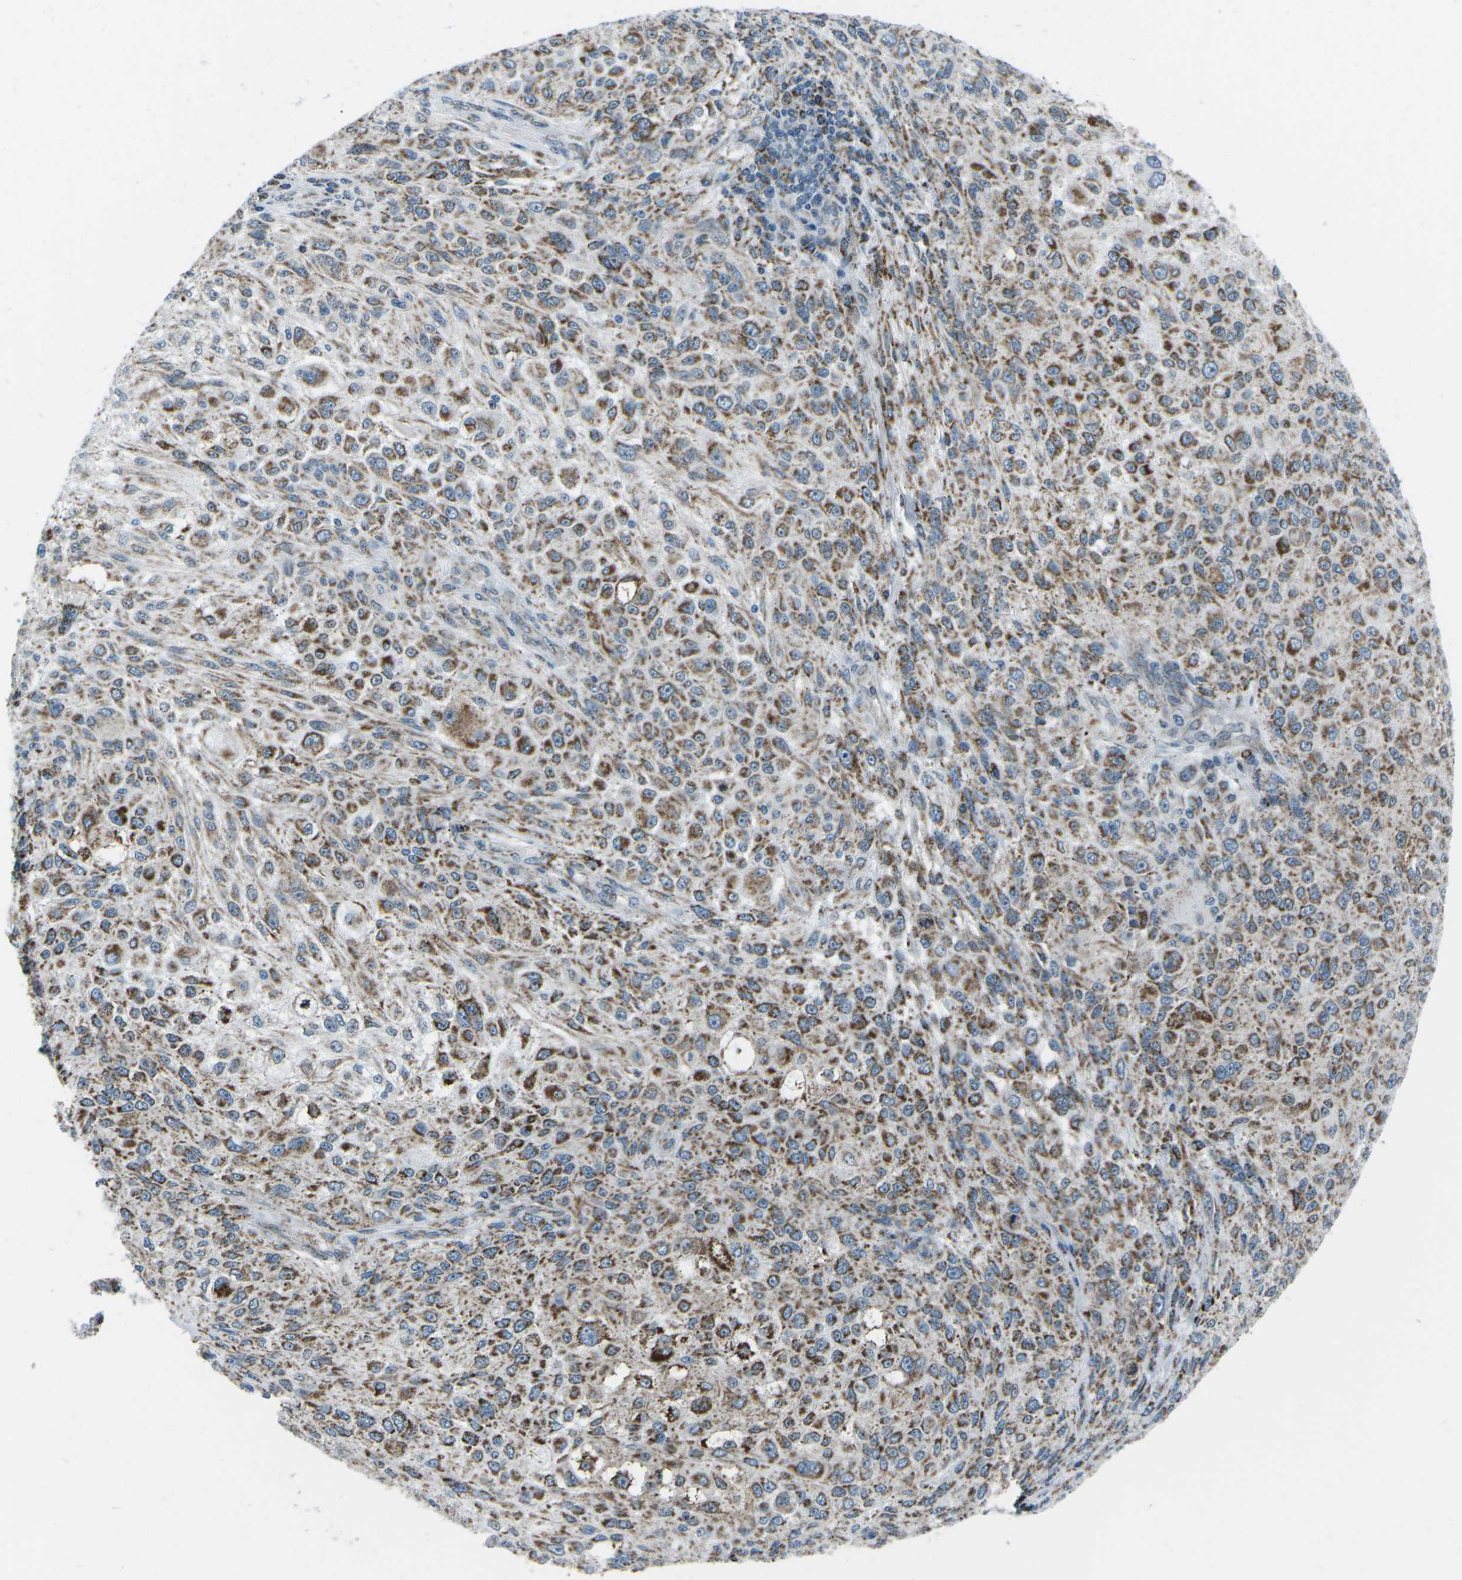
{"staining": {"intensity": "moderate", "quantity": ">75%", "location": "cytoplasmic/membranous"}, "tissue": "melanoma", "cell_type": "Tumor cells", "image_type": "cancer", "snomed": [{"axis": "morphology", "description": "Necrosis, NOS"}, {"axis": "morphology", "description": "Malignant melanoma, NOS"}, {"axis": "topography", "description": "Skin"}], "caption": "This image reveals melanoma stained with immunohistochemistry to label a protein in brown. The cytoplasmic/membranous of tumor cells show moderate positivity for the protein. Nuclei are counter-stained blue.", "gene": "RFESD", "patient": {"sex": "female", "age": 87}}